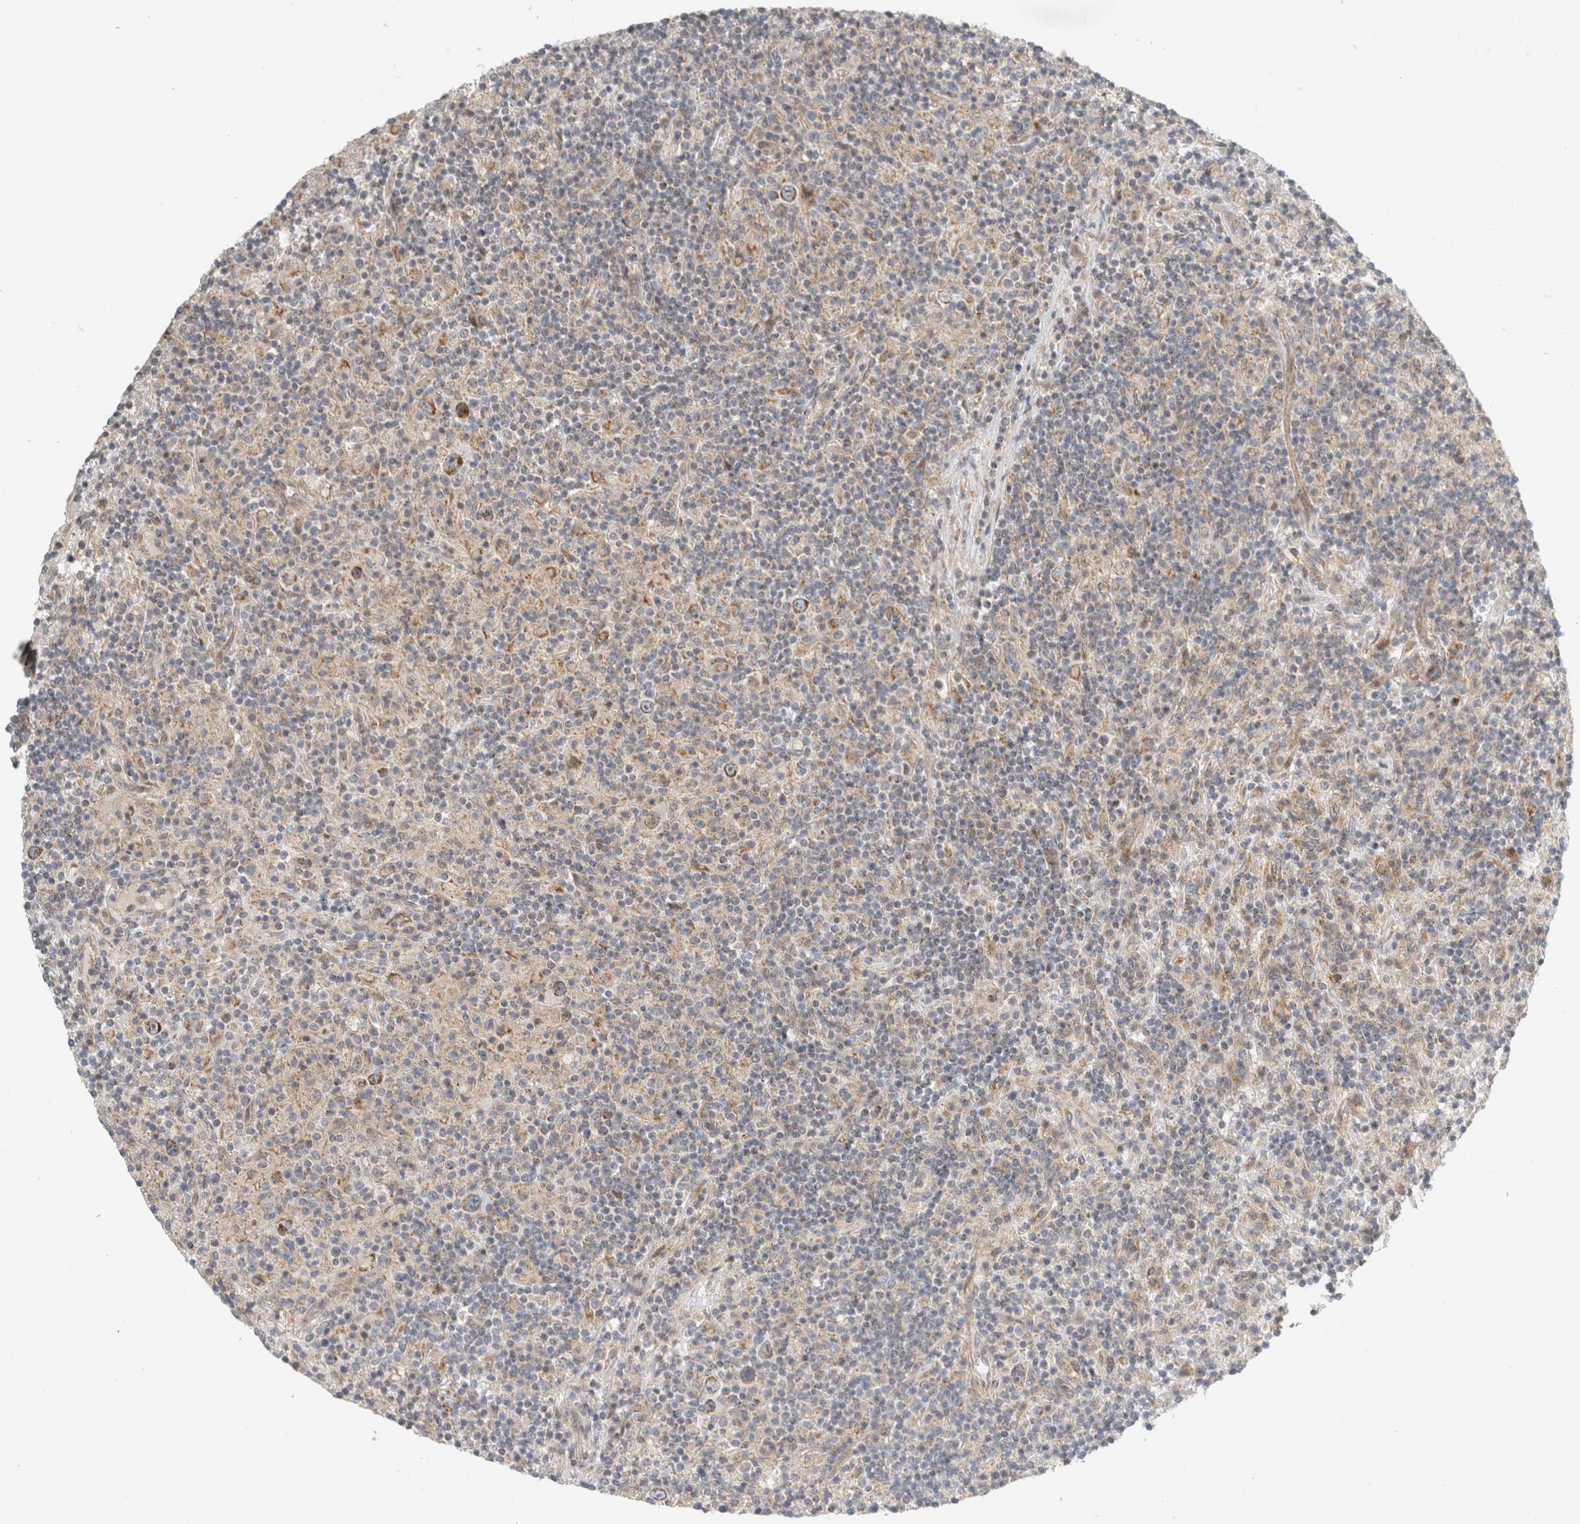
{"staining": {"intensity": "moderate", "quantity": ">75%", "location": "cytoplasmic/membranous"}, "tissue": "lymphoma", "cell_type": "Tumor cells", "image_type": "cancer", "snomed": [{"axis": "morphology", "description": "Hodgkin's disease, NOS"}, {"axis": "topography", "description": "Lymph node"}], "caption": "Protein expression analysis of human lymphoma reveals moderate cytoplasmic/membranous positivity in approximately >75% of tumor cells. The staining was performed using DAB (3,3'-diaminobenzidine), with brown indicating positive protein expression. Nuclei are stained blue with hematoxylin.", "gene": "KPNA5", "patient": {"sex": "male", "age": 70}}